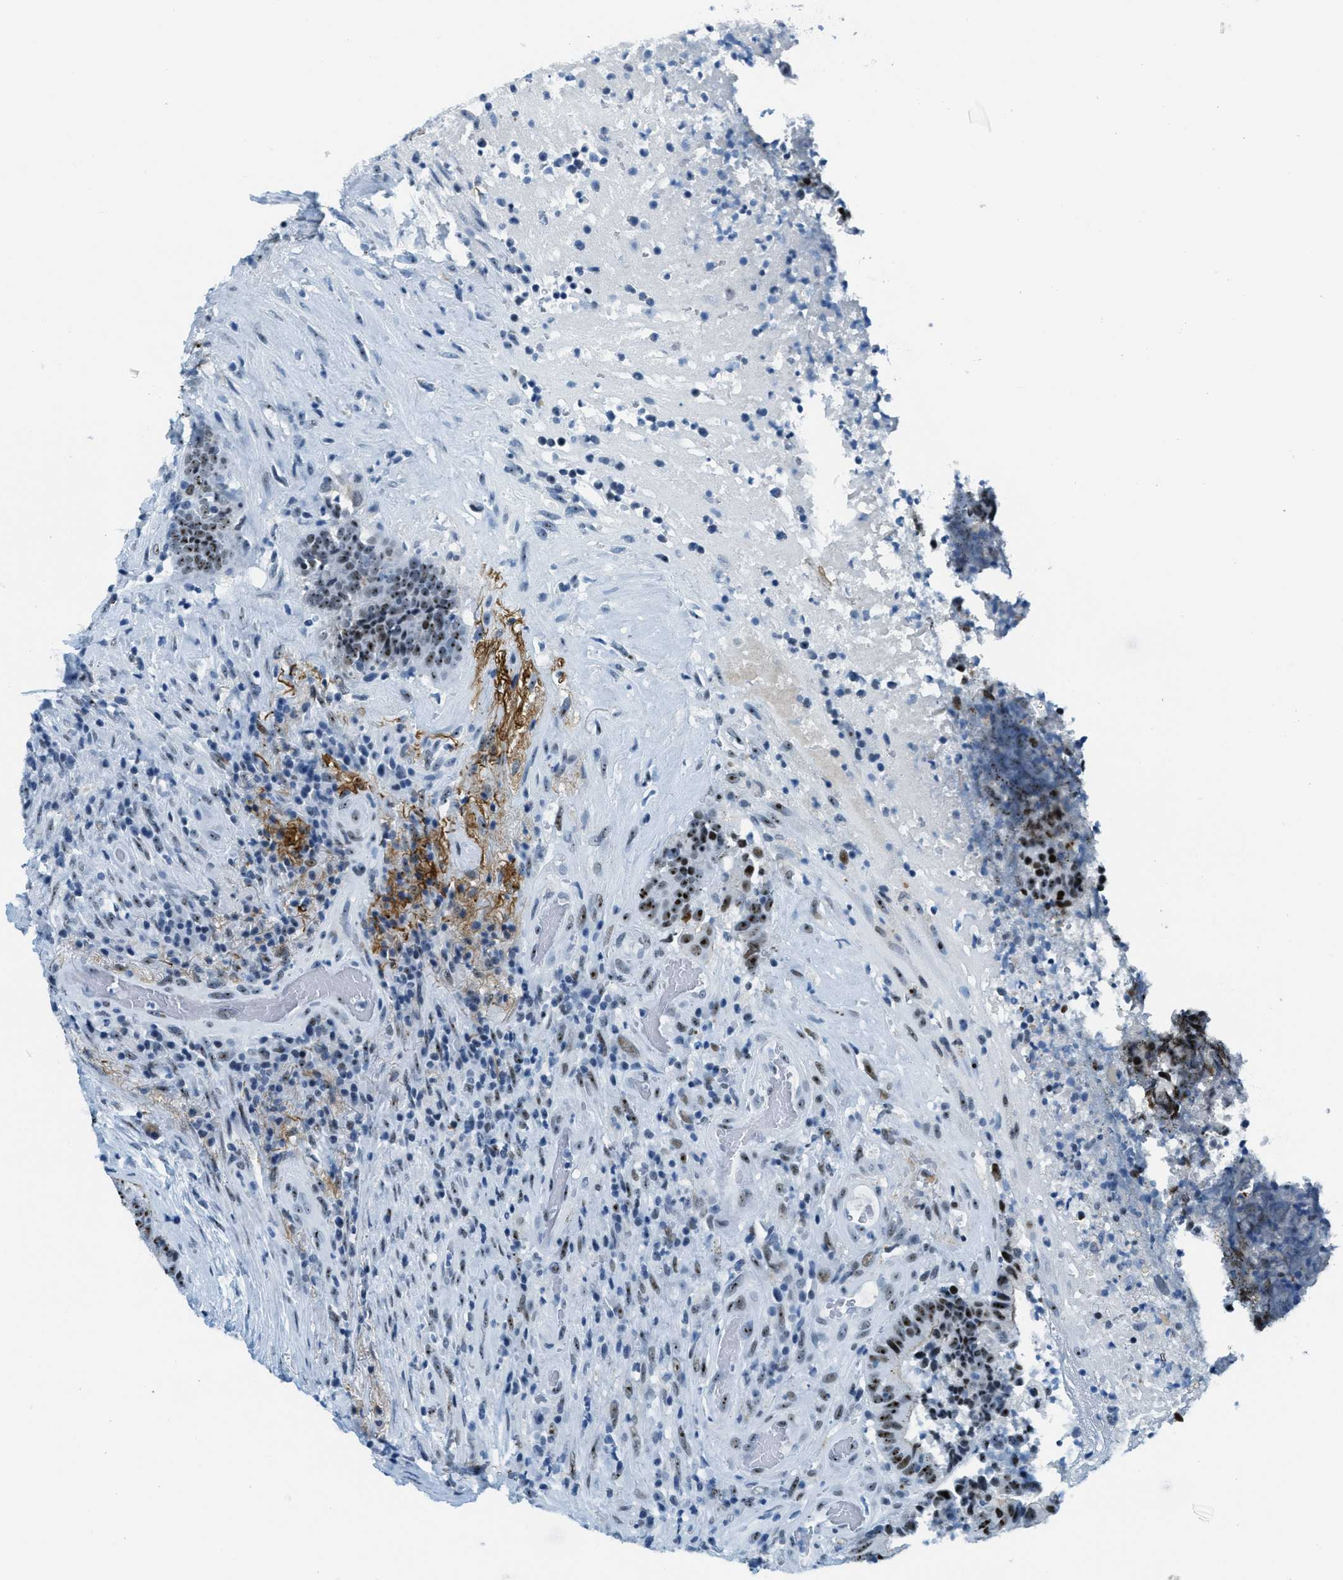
{"staining": {"intensity": "moderate", "quantity": ">75%", "location": "nuclear"}, "tissue": "colorectal cancer", "cell_type": "Tumor cells", "image_type": "cancer", "snomed": [{"axis": "morphology", "description": "Adenocarcinoma, NOS"}, {"axis": "topography", "description": "Rectum"}], "caption": "High-magnification brightfield microscopy of colorectal adenocarcinoma stained with DAB (brown) and counterstained with hematoxylin (blue). tumor cells exhibit moderate nuclear staining is present in about>75% of cells.", "gene": "PLA2G2A", "patient": {"sex": "male", "age": 72}}